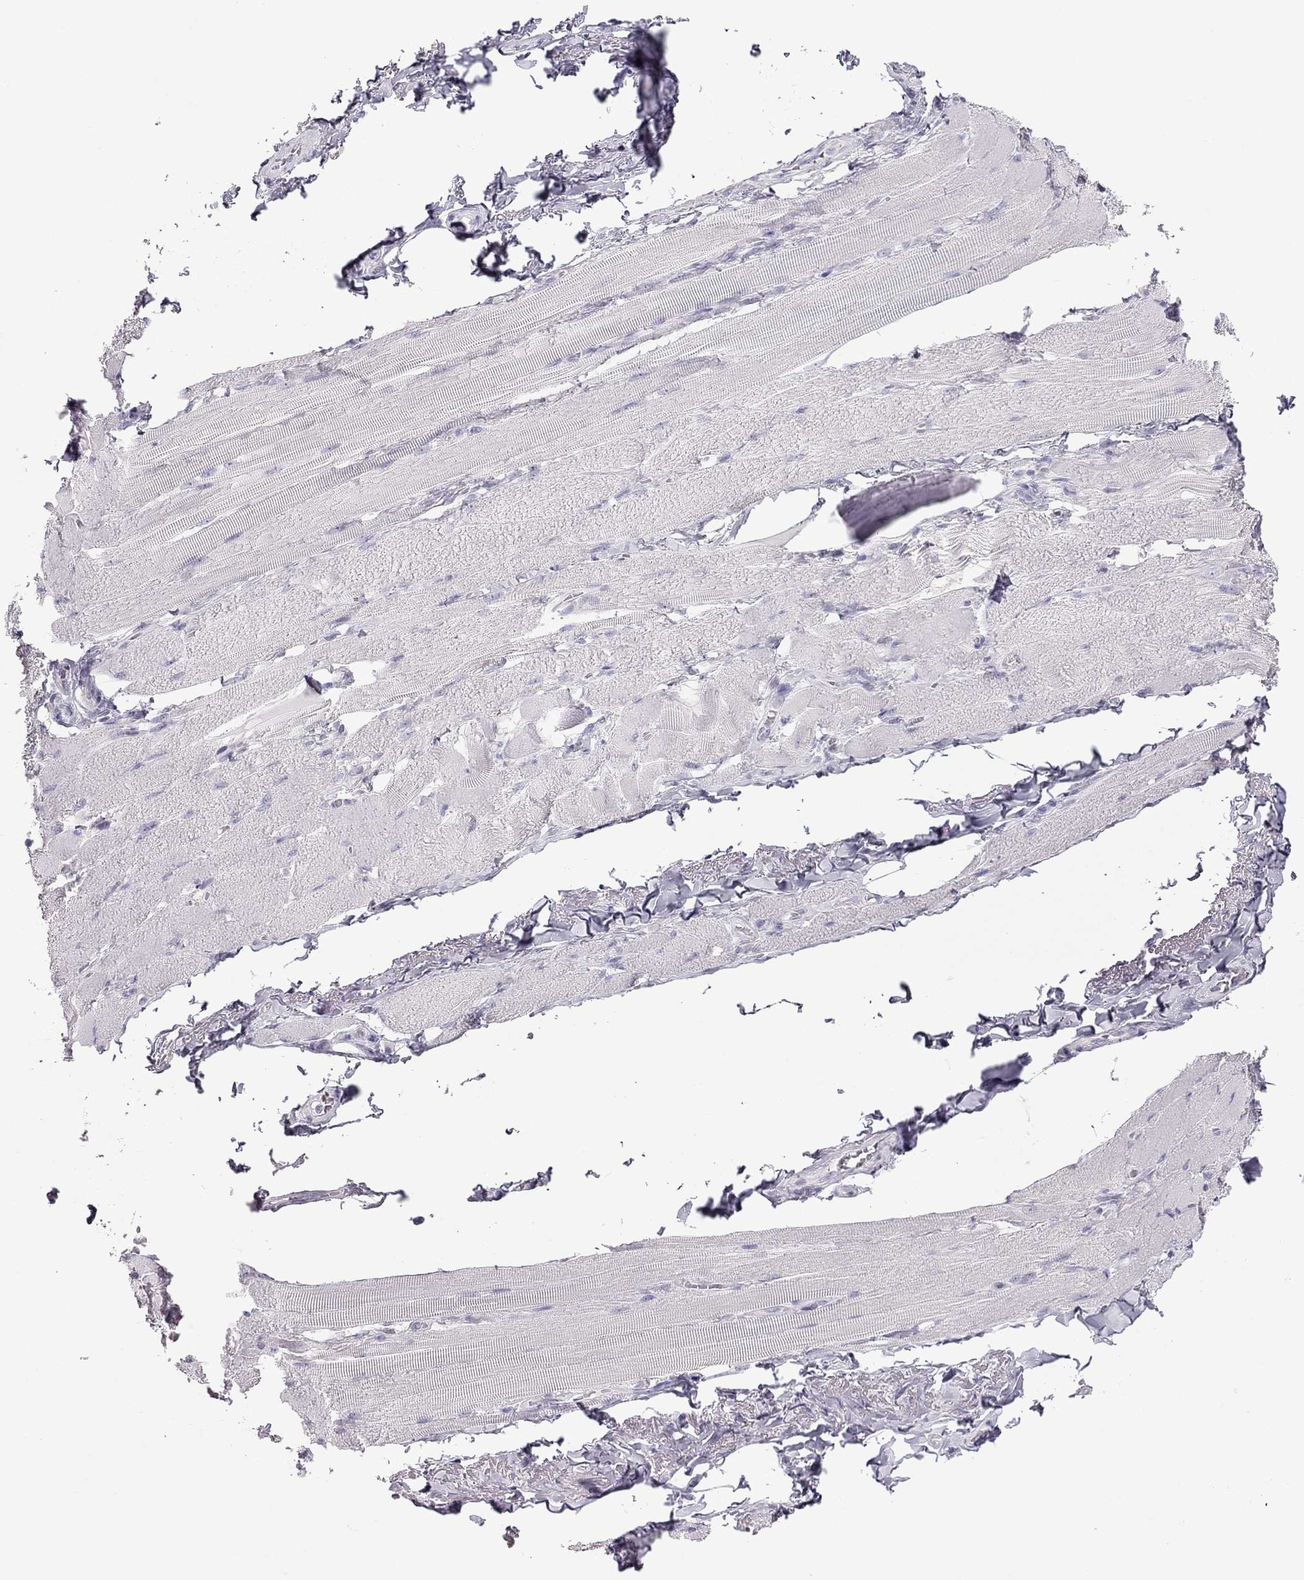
{"staining": {"intensity": "negative", "quantity": "none", "location": "none"}, "tissue": "skeletal muscle", "cell_type": "Myocytes", "image_type": "normal", "snomed": [{"axis": "morphology", "description": "Normal tissue, NOS"}, {"axis": "topography", "description": "Skeletal muscle"}, {"axis": "topography", "description": "Anal"}, {"axis": "topography", "description": "Peripheral nerve tissue"}], "caption": "Immunohistochemical staining of normal human skeletal muscle displays no significant expression in myocytes.", "gene": "TEX14", "patient": {"sex": "male", "age": 53}}